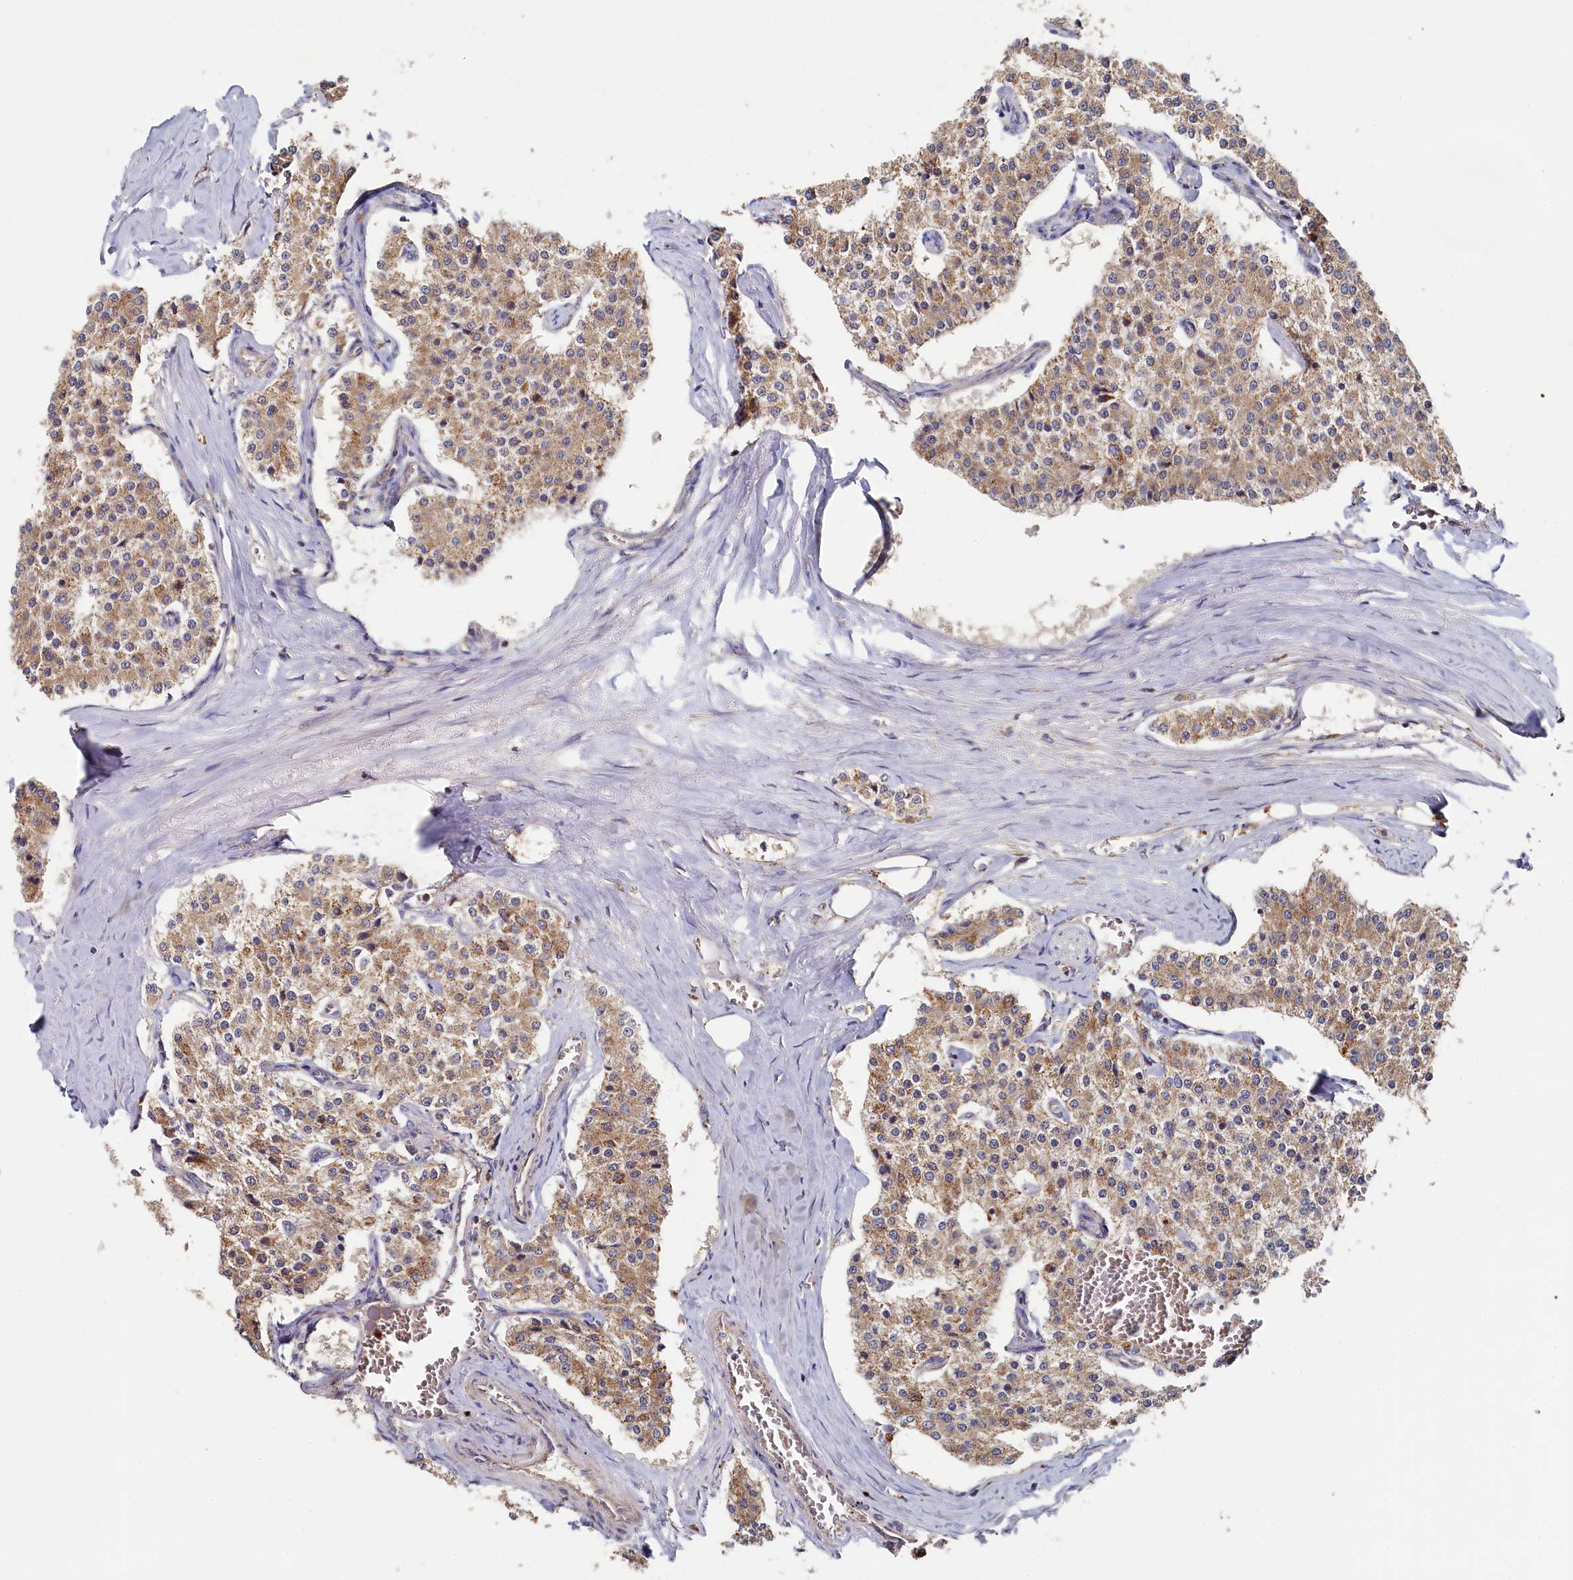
{"staining": {"intensity": "moderate", "quantity": ">75%", "location": "cytoplasmic/membranous"}, "tissue": "carcinoid", "cell_type": "Tumor cells", "image_type": "cancer", "snomed": [{"axis": "morphology", "description": "Carcinoid, malignant, NOS"}, {"axis": "topography", "description": "Colon"}], "caption": "IHC (DAB (3,3'-diaminobenzidine)) staining of human carcinoid reveals moderate cytoplasmic/membranous protein positivity in approximately >75% of tumor cells.", "gene": "HAUS2", "patient": {"sex": "female", "age": 52}}